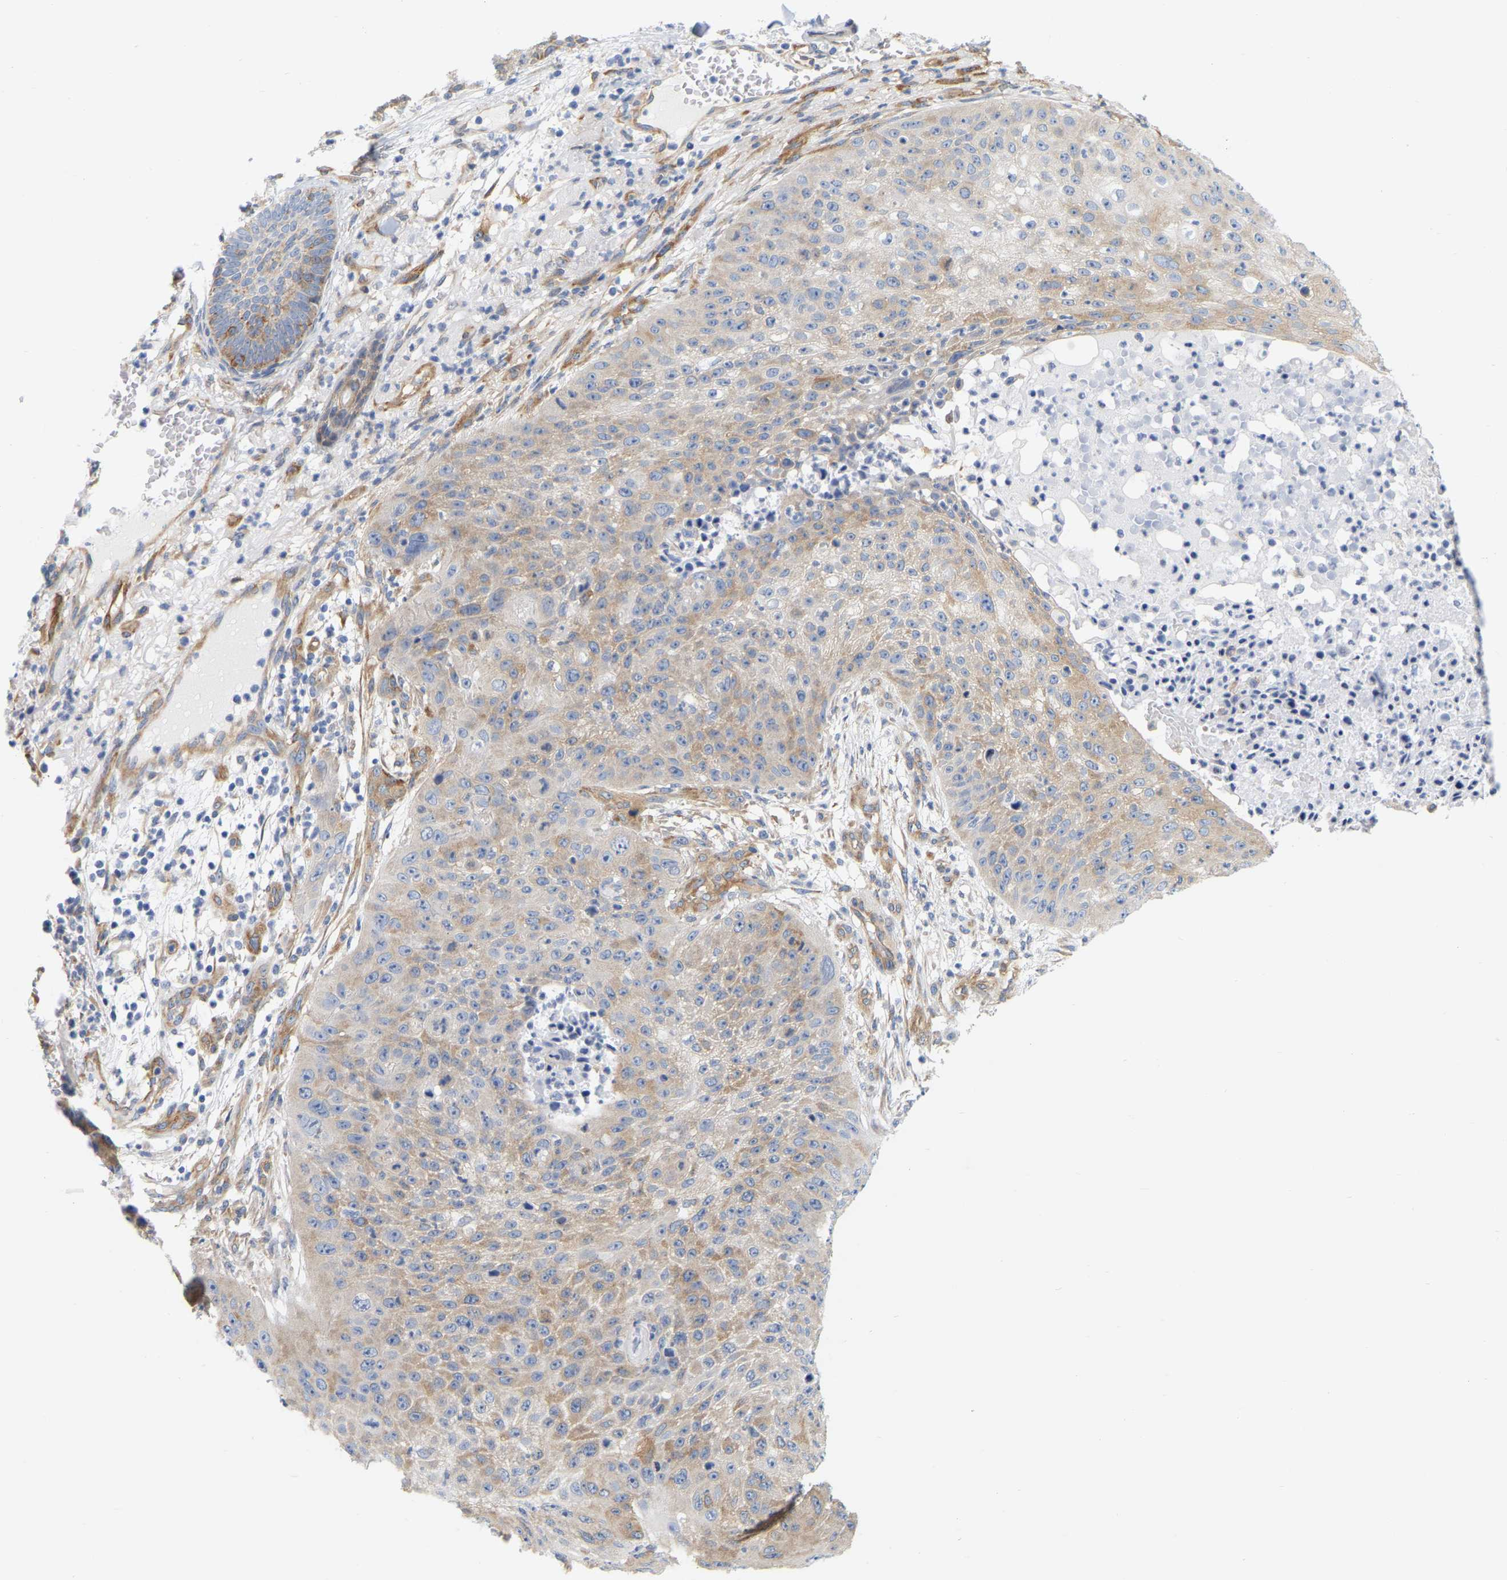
{"staining": {"intensity": "weak", "quantity": "<25%", "location": "cytoplasmic/membranous"}, "tissue": "skin cancer", "cell_type": "Tumor cells", "image_type": "cancer", "snomed": [{"axis": "morphology", "description": "Squamous cell carcinoma, NOS"}, {"axis": "topography", "description": "Skin"}], "caption": "Immunohistochemistry (IHC) image of human skin squamous cell carcinoma stained for a protein (brown), which demonstrates no staining in tumor cells. (Brightfield microscopy of DAB (3,3'-diaminobenzidine) immunohistochemistry (IHC) at high magnification).", "gene": "RAPH1", "patient": {"sex": "female", "age": 80}}